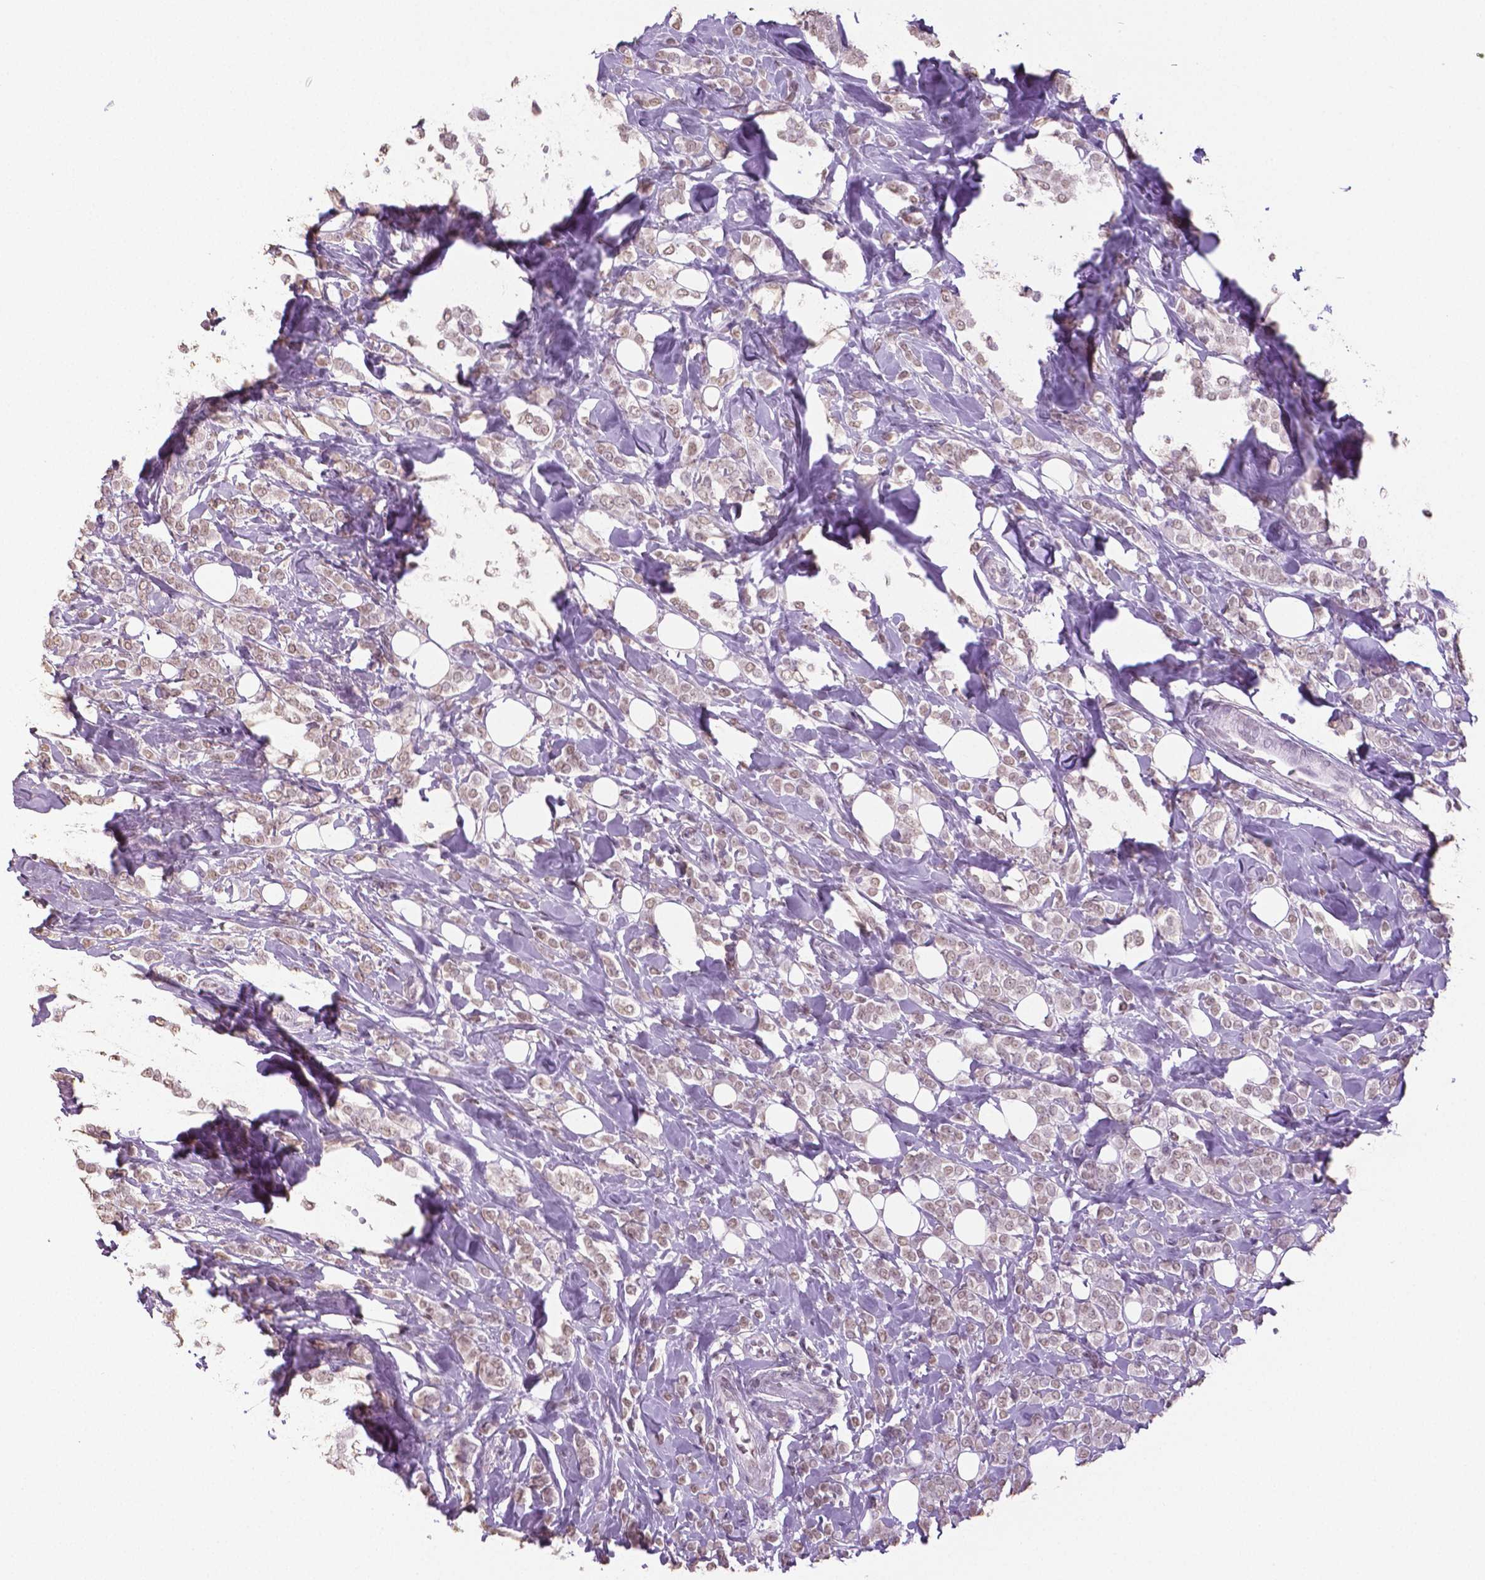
{"staining": {"intensity": "weak", "quantity": ">75%", "location": "nuclear"}, "tissue": "breast cancer", "cell_type": "Tumor cells", "image_type": "cancer", "snomed": [{"axis": "morphology", "description": "Lobular carcinoma"}, {"axis": "topography", "description": "Breast"}], "caption": "The histopathology image shows a brown stain indicating the presence of a protein in the nuclear of tumor cells in breast cancer.", "gene": "IGF2BP1", "patient": {"sex": "female", "age": 49}}